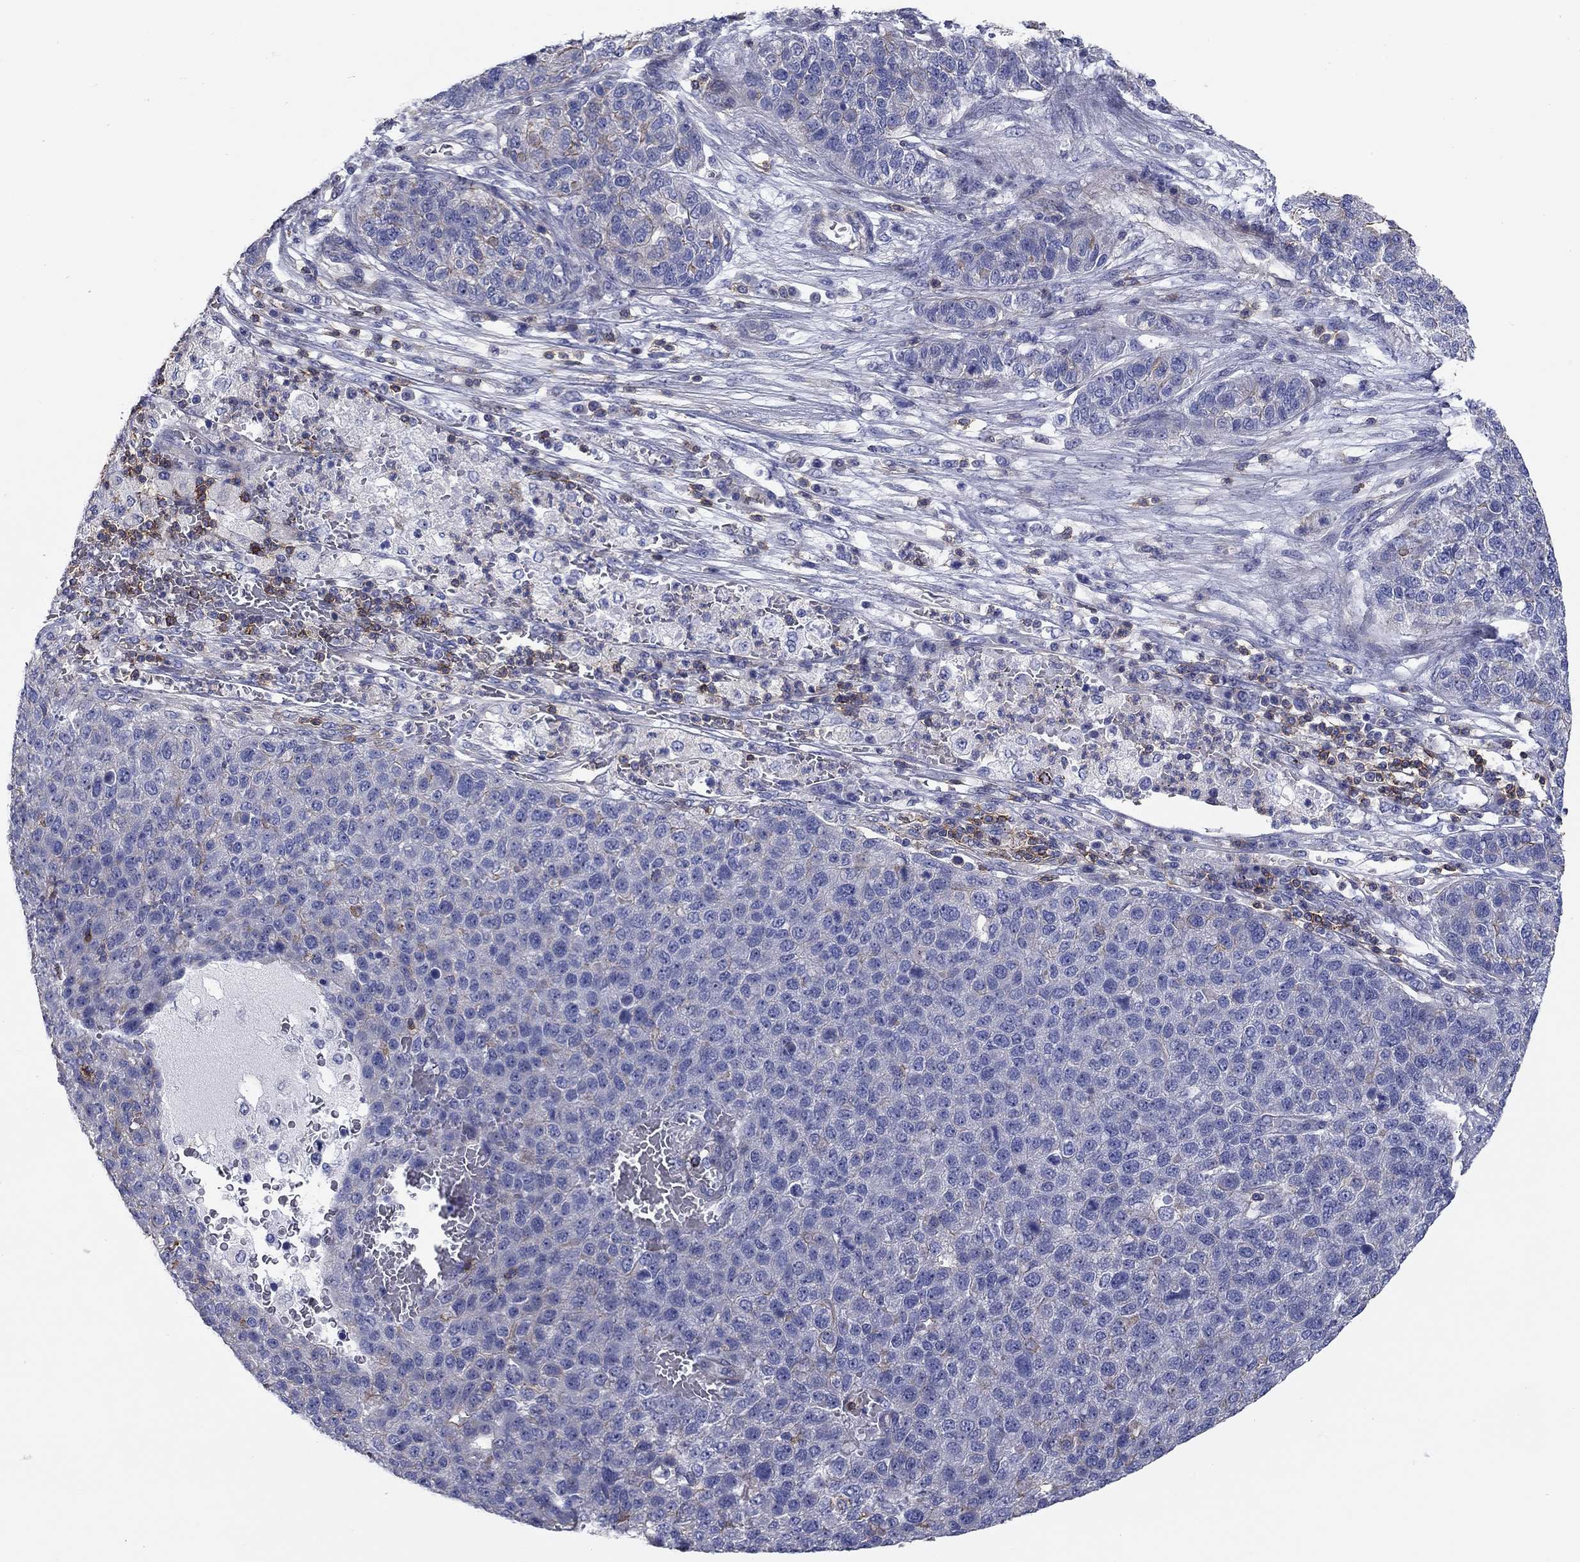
{"staining": {"intensity": "negative", "quantity": "none", "location": "none"}, "tissue": "pancreatic cancer", "cell_type": "Tumor cells", "image_type": "cancer", "snomed": [{"axis": "morphology", "description": "Adenocarcinoma, NOS"}, {"axis": "topography", "description": "Pancreas"}], "caption": "Immunohistochemical staining of human pancreatic adenocarcinoma reveals no significant positivity in tumor cells.", "gene": "SIT1", "patient": {"sex": "female", "age": 61}}